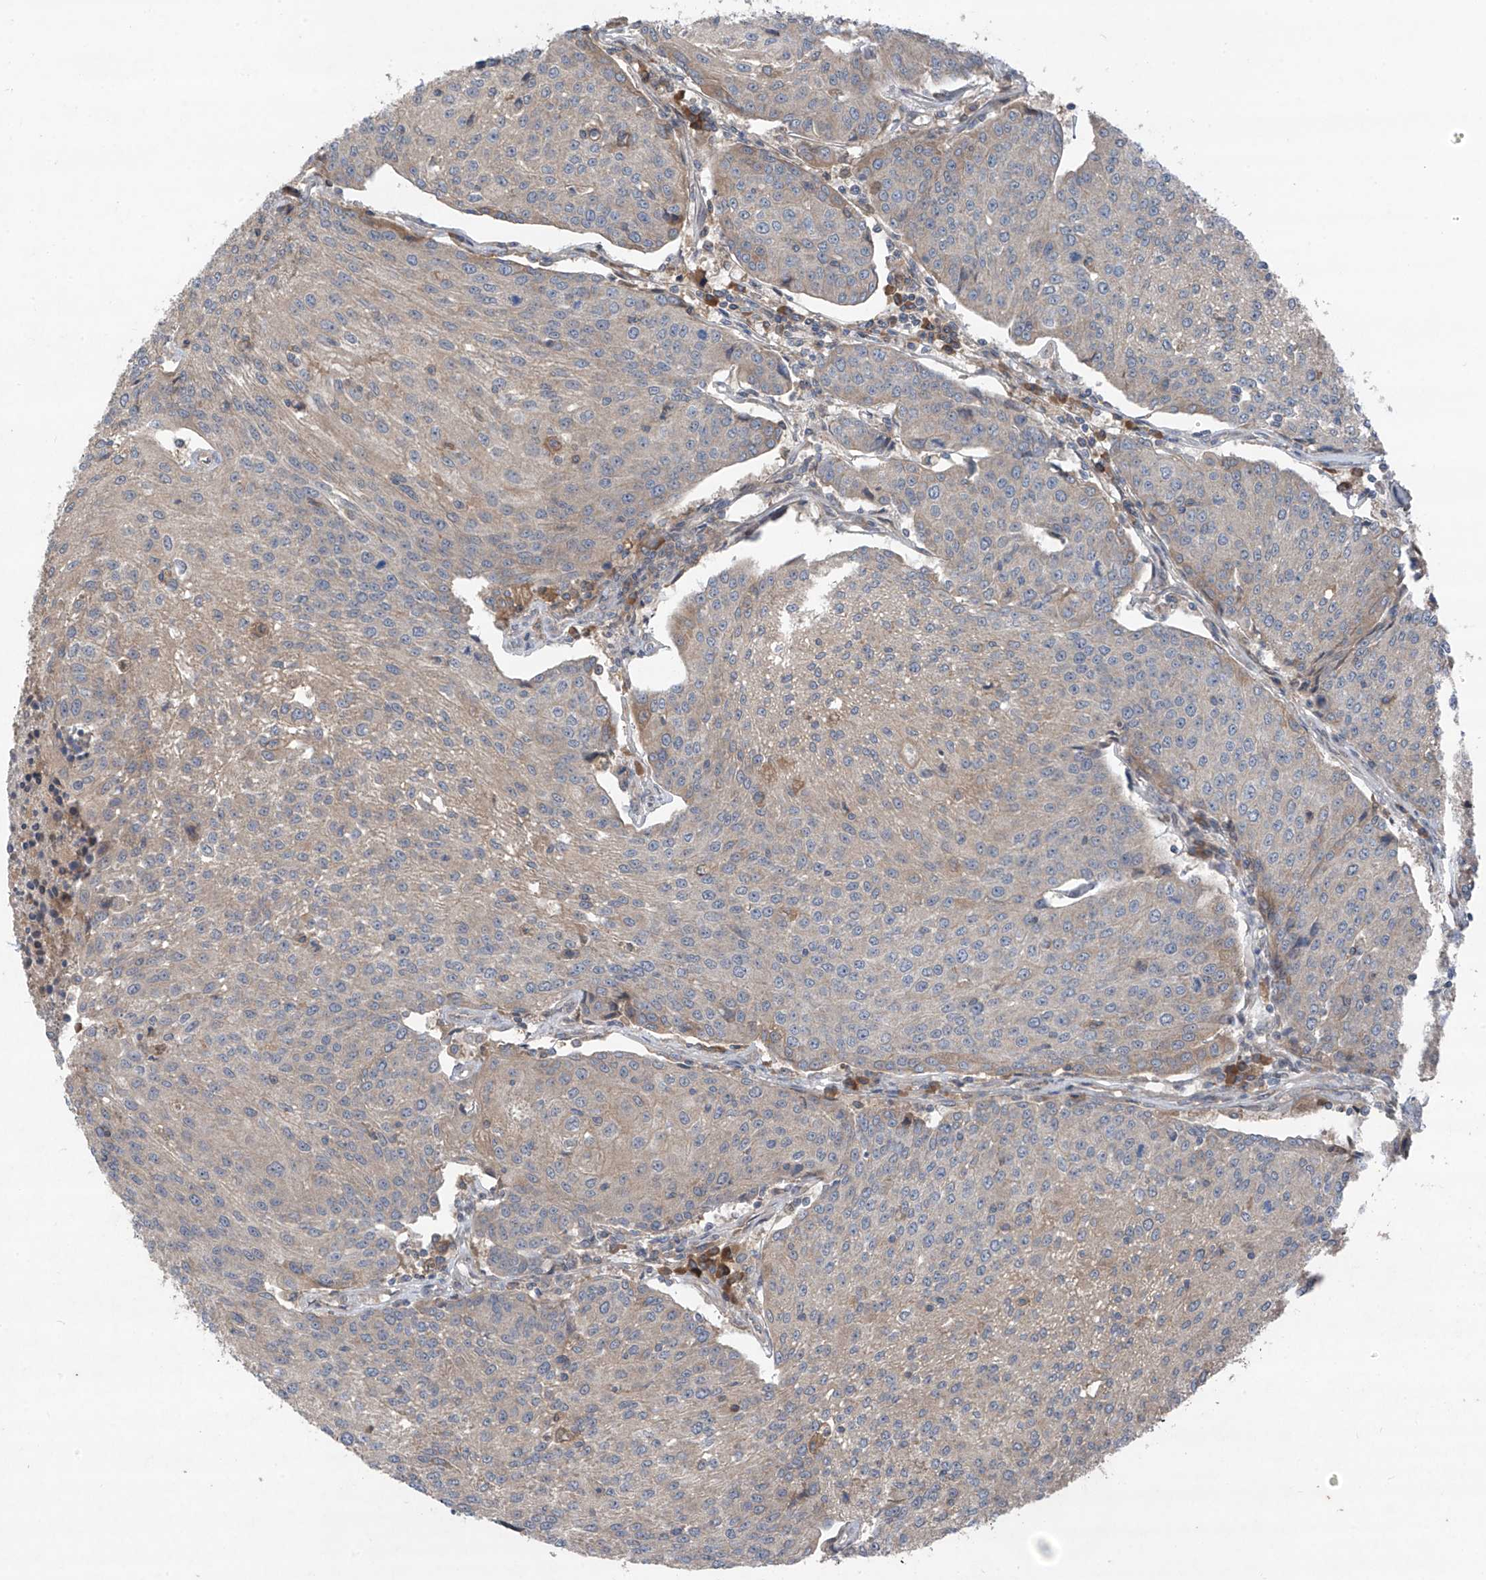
{"staining": {"intensity": "negative", "quantity": "none", "location": "none"}, "tissue": "urothelial cancer", "cell_type": "Tumor cells", "image_type": "cancer", "snomed": [{"axis": "morphology", "description": "Urothelial carcinoma, High grade"}, {"axis": "topography", "description": "Urinary bladder"}], "caption": "DAB immunohistochemical staining of urothelial cancer exhibits no significant expression in tumor cells.", "gene": "FOXRED2", "patient": {"sex": "female", "age": 85}}